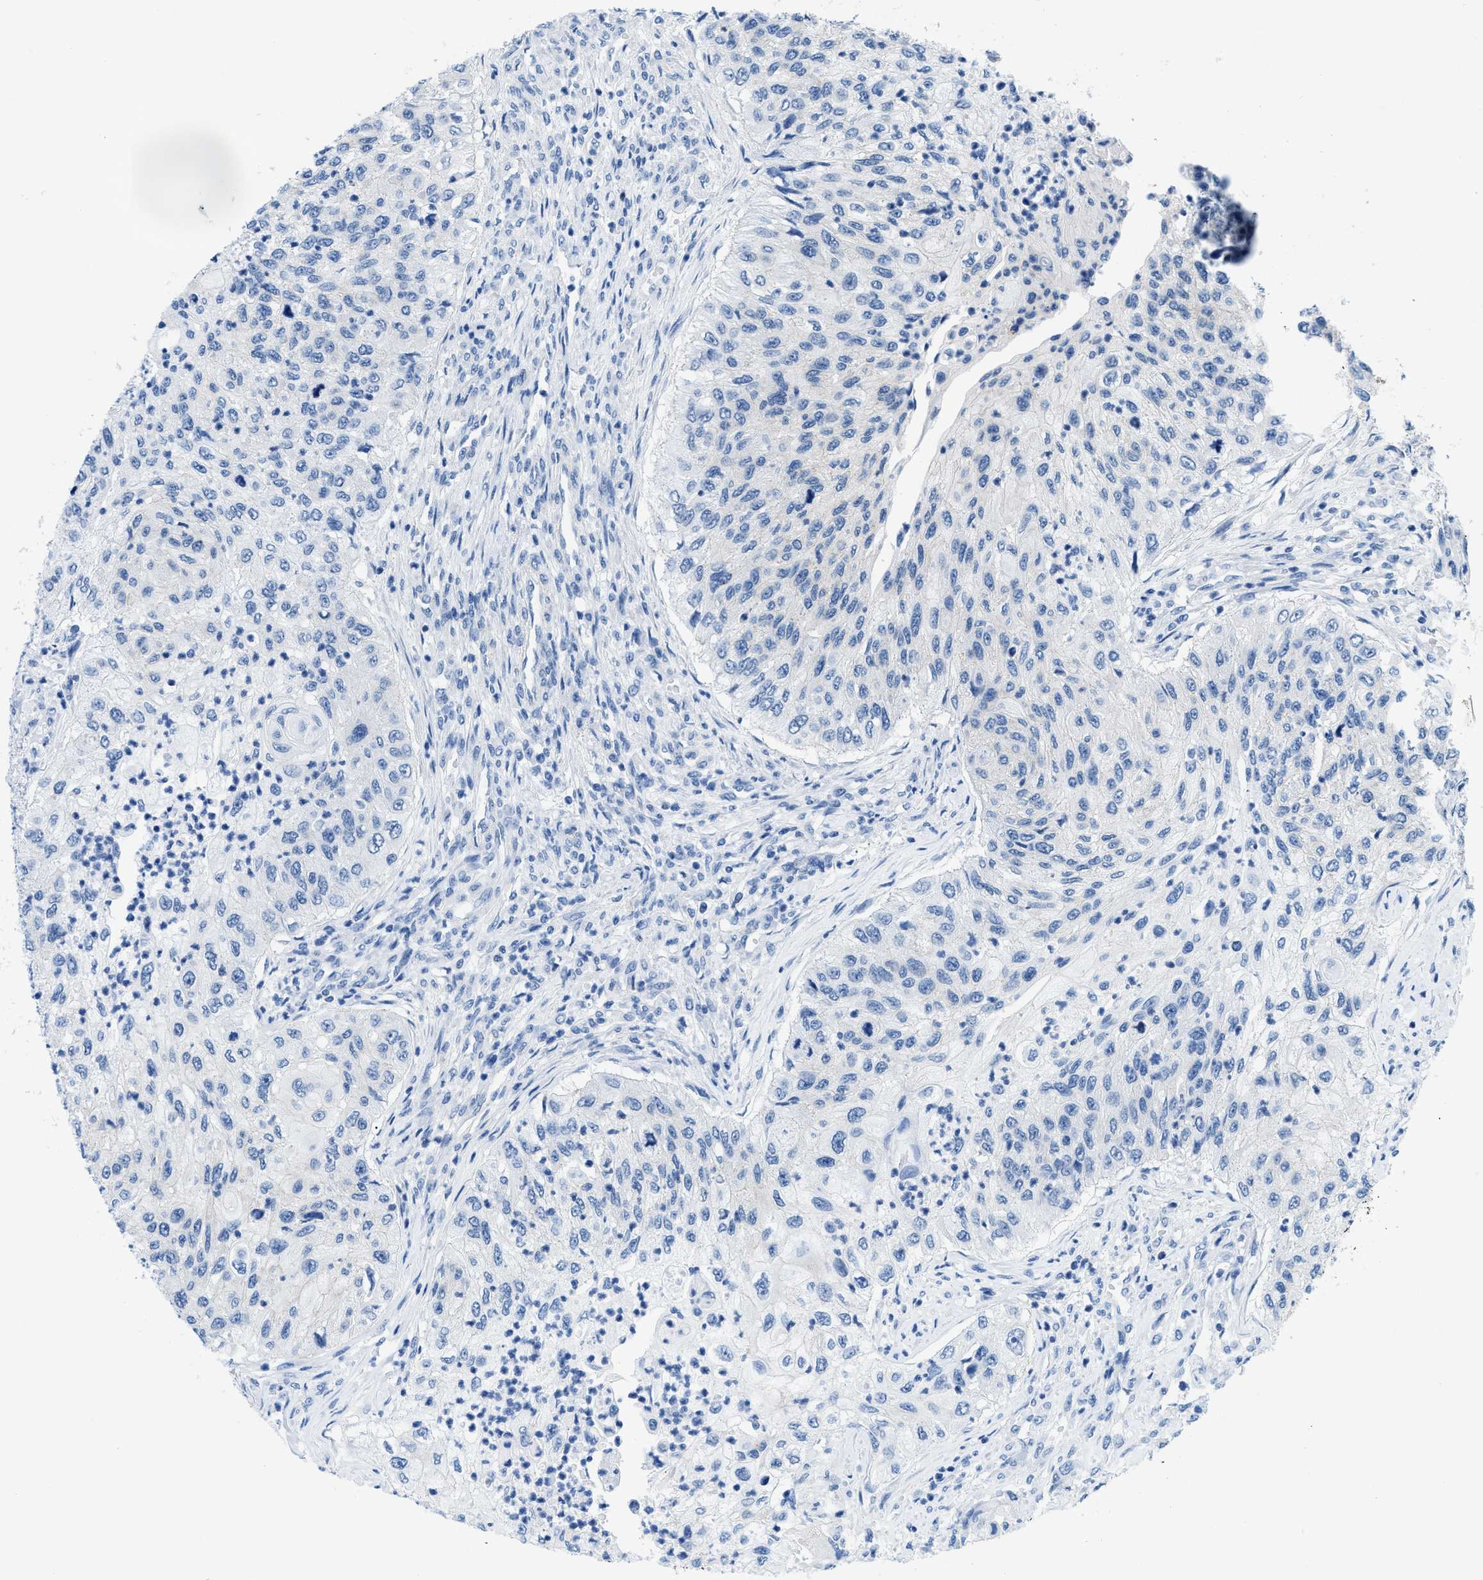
{"staining": {"intensity": "negative", "quantity": "none", "location": "none"}, "tissue": "urothelial cancer", "cell_type": "Tumor cells", "image_type": "cancer", "snomed": [{"axis": "morphology", "description": "Urothelial carcinoma, High grade"}, {"axis": "topography", "description": "Urinary bladder"}], "caption": "Tumor cells are negative for brown protein staining in high-grade urothelial carcinoma. Nuclei are stained in blue.", "gene": "FDCSP", "patient": {"sex": "female", "age": 60}}